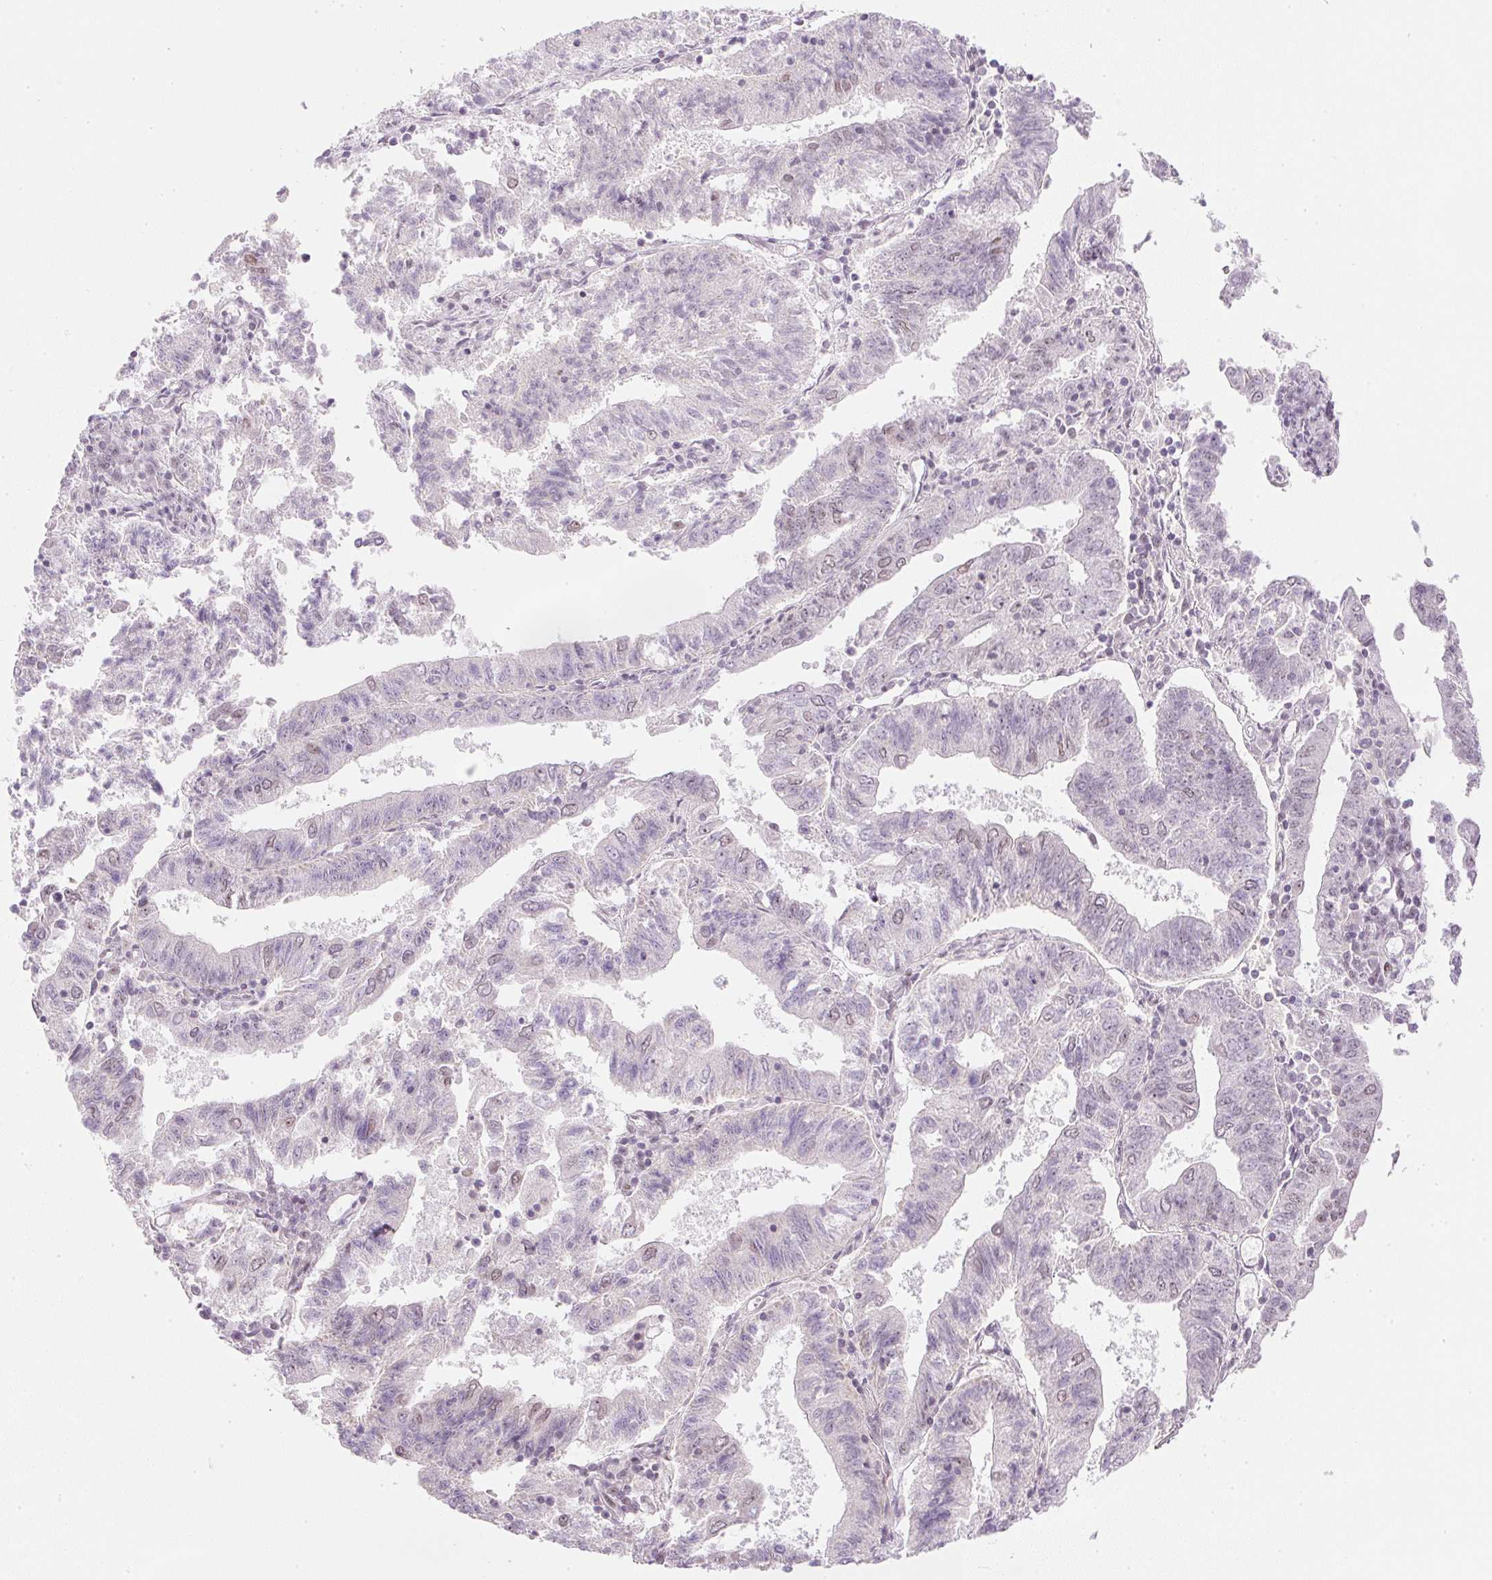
{"staining": {"intensity": "moderate", "quantity": "<25%", "location": "nuclear"}, "tissue": "endometrial cancer", "cell_type": "Tumor cells", "image_type": "cancer", "snomed": [{"axis": "morphology", "description": "Adenocarcinoma, NOS"}, {"axis": "topography", "description": "Endometrium"}], "caption": "Immunohistochemical staining of human endometrial adenocarcinoma reveals moderate nuclear protein expression in about <25% of tumor cells. (DAB IHC with brightfield microscopy, high magnification).", "gene": "DPPA4", "patient": {"sex": "female", "age": 82}}